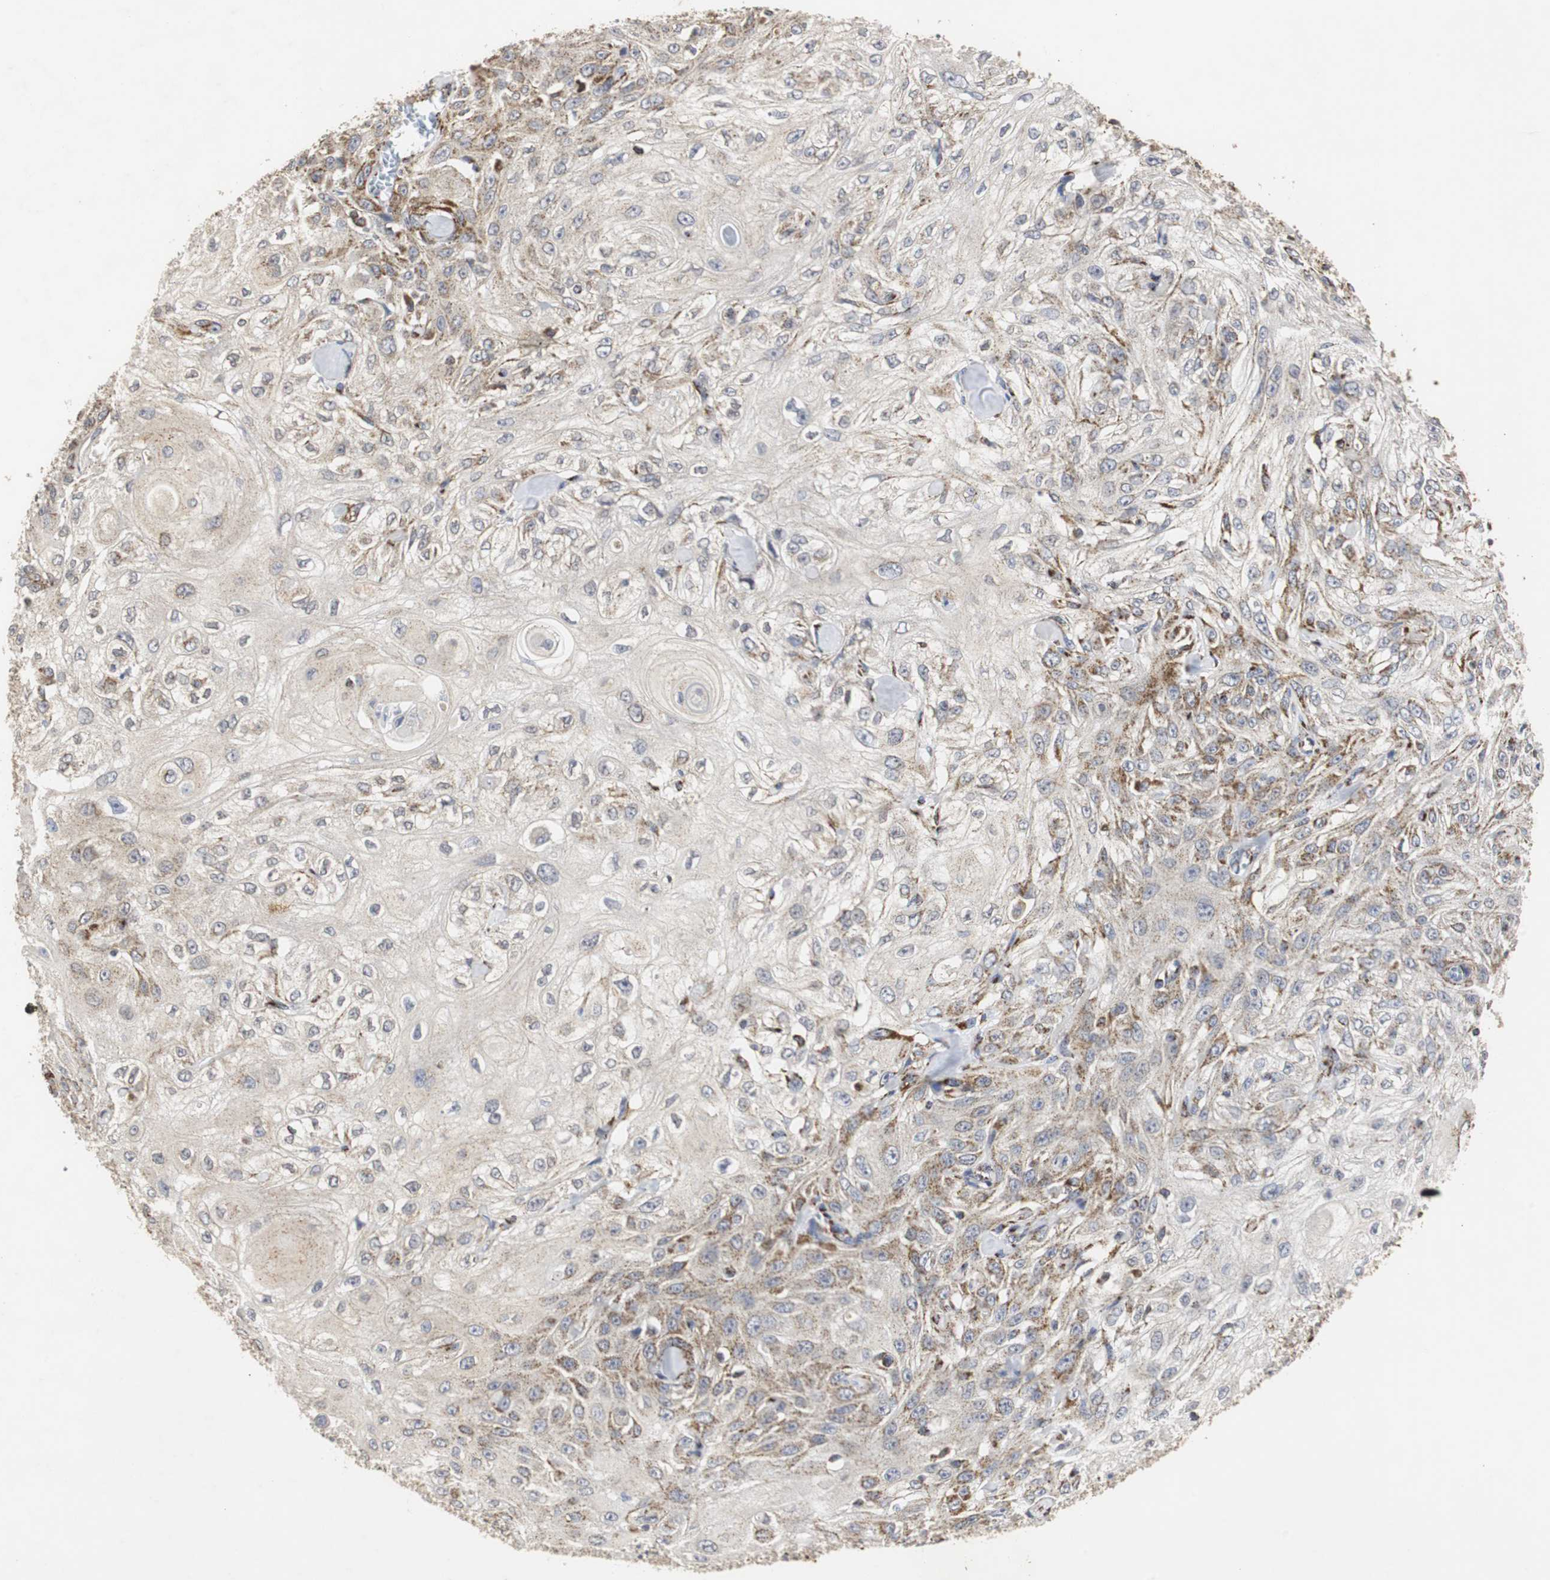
{"staining": {"intensity": "strong", "quantity": "25%-75%", "location": "cytoplasmic/membranous"}, "tissue": "skin cancer", "cell_type": "Tumor cells", "image_type": "cancer", "snomed": [{"axis": "morphology", "description": "Squamous cell carcinoma, NOS"}, {"axis": "morphology", "description": "Squamous cell carcinoma, metastatic, NOS"}, {"axis": "topography", "description": "Skin"}, {"axis": "topography", "description": "Lymph node"}], "caption": "This is a histology image of immunohistochemistry staining of squamous cell carcinoma (skin), which shows strong positivity in the cytoplasmic/membranous of tumor cells.", "gene": "HSD17B10", "patient": {"sex": "male", "age": 75}}